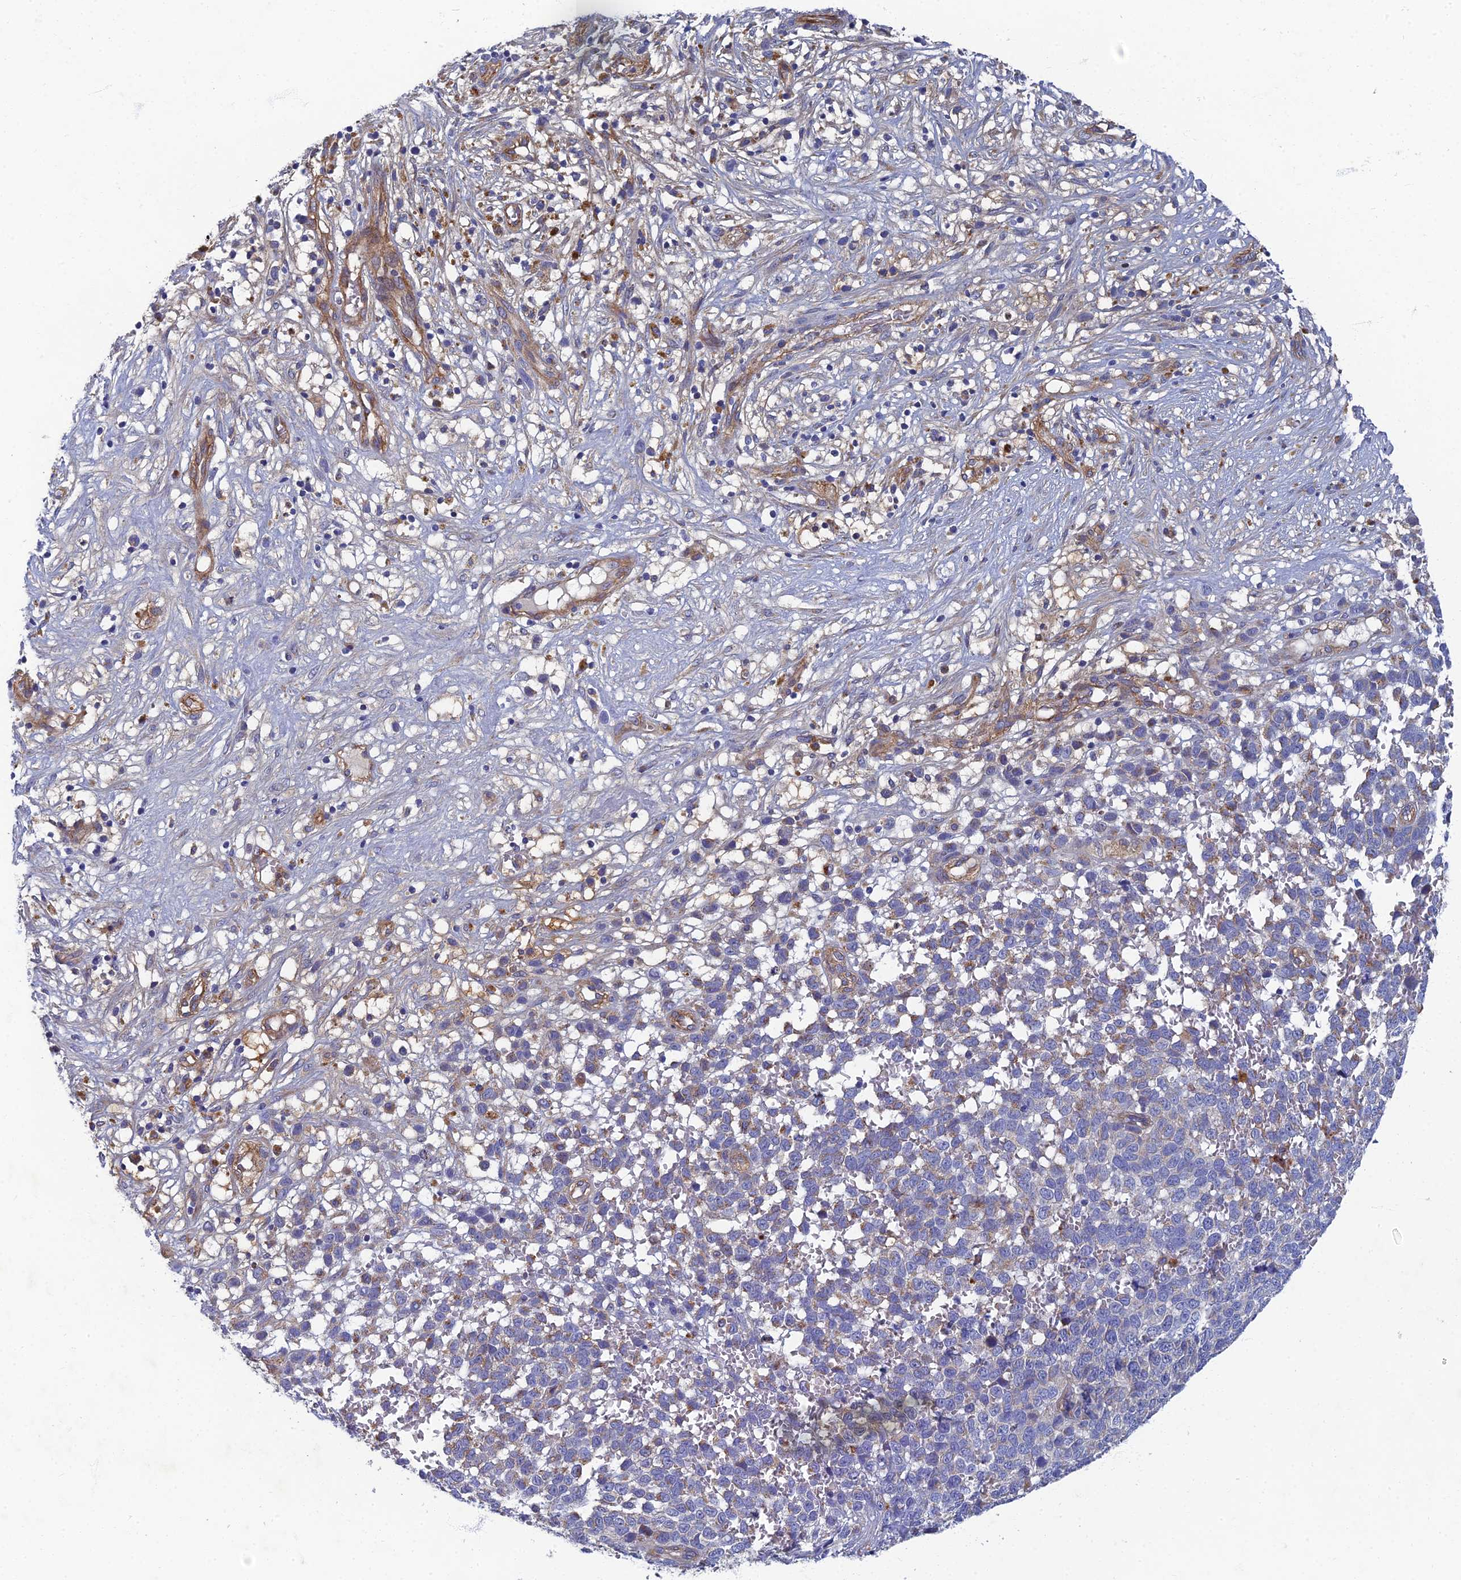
{"staining": {"intensity": "negative", "quantity": "none", "location": "none"}, "tissue": "melanoma", "cell_type": "Tumor cells", "image_type": "cancer", "snomed": [{"axis": "morphology", "description": "Malignant melanoma, NOS"}, {"axis": "topography", "description": "Nose, NOS"}], "caption": "Immunohistochemistry histopathology image of neoplastic tissue: human melanoma stained with DAB (3,3'-diaminobenzidine) exhibits no significant protein staining in tumor cells. Brightfield microscopy of IHC stained with DAB (brown) and hematoxylin (blue), captured at high magnification.", "gene": "RNASEK", "patient": {"sex": "female", "age": 48}}